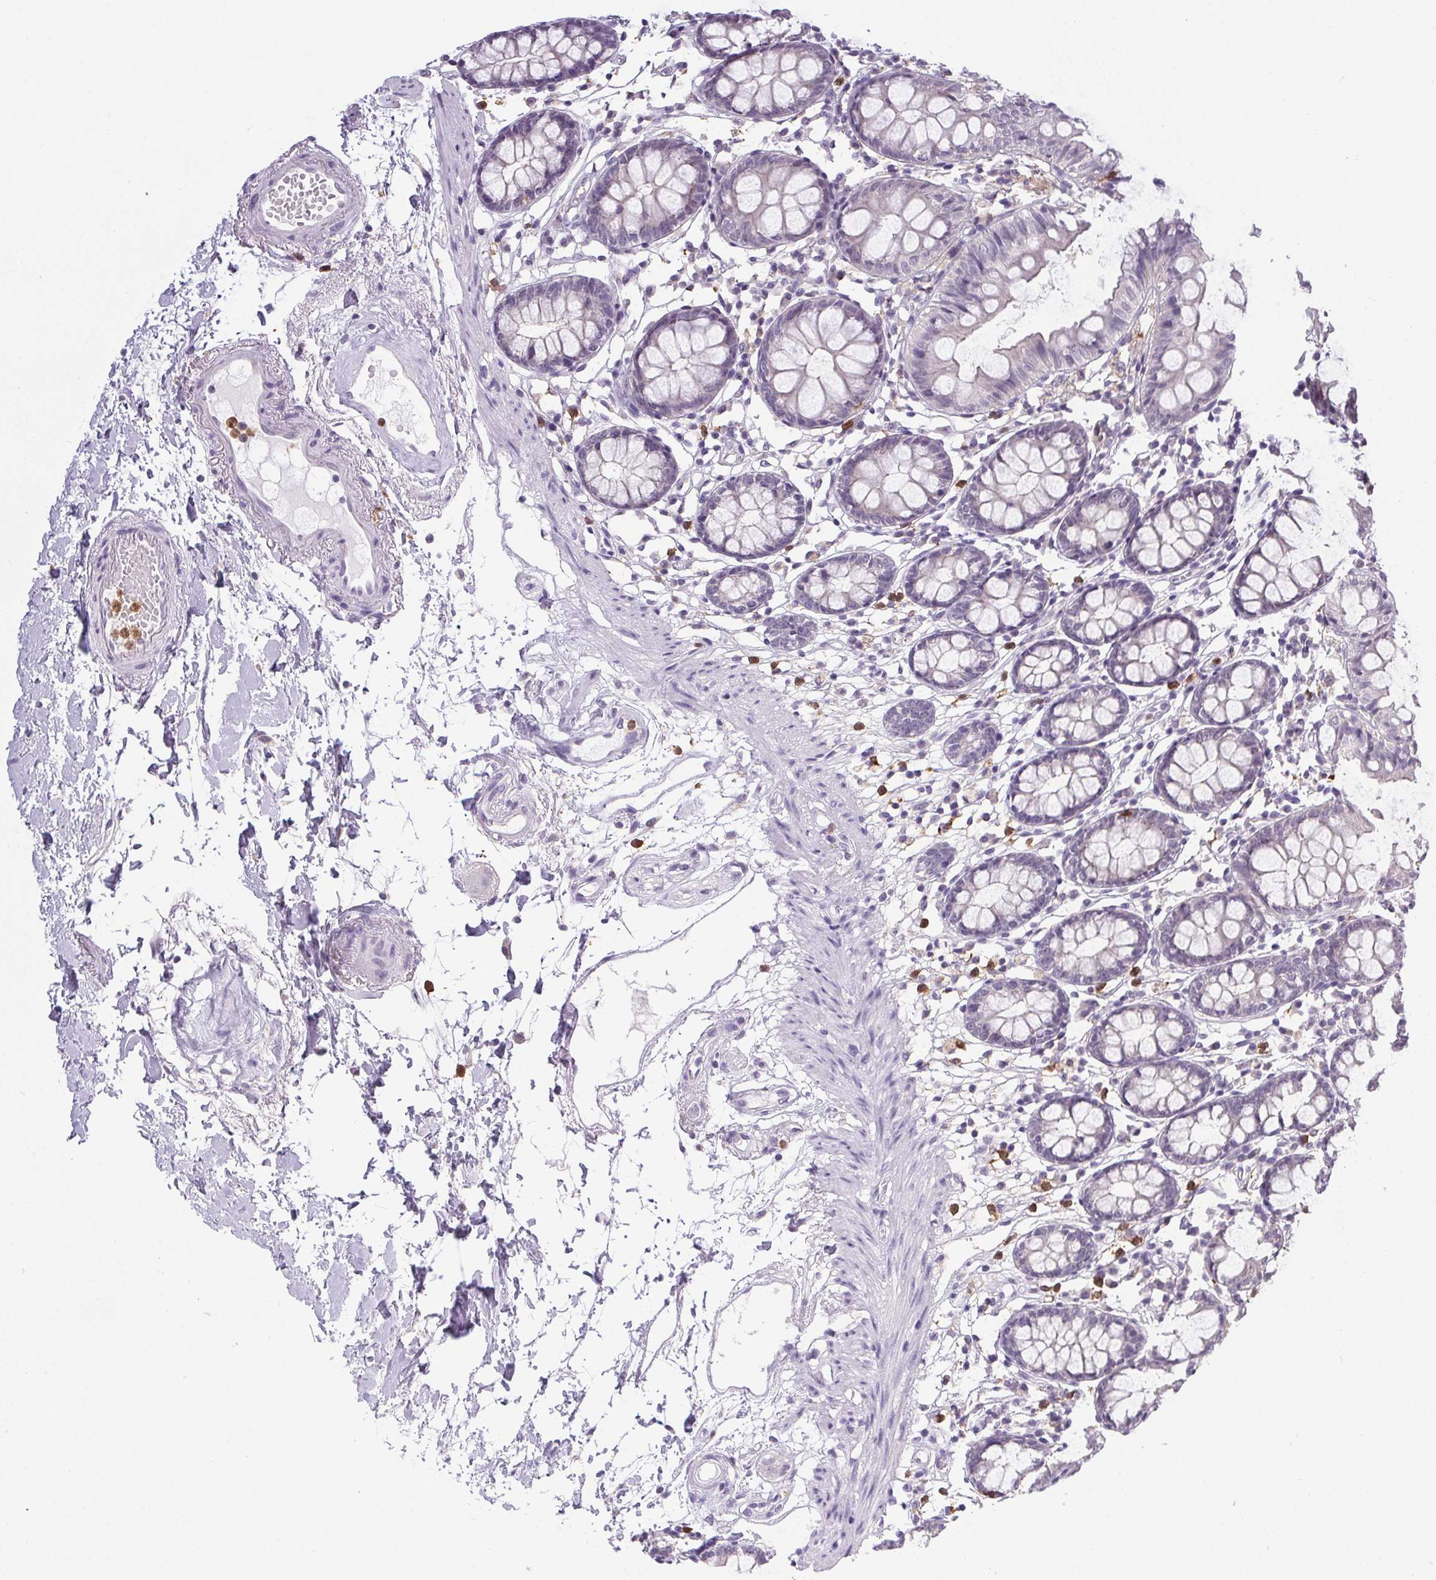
{"staining": {"intensity": "negative", "quantity": "none", "location": "none"}, "tissue": "colon", "cell_type": "Endothelial cells", "image_type": "normal", "snomed": [{"axis": "morphology", "description": "Normal tissue, NOS"}, {"axis": "topography", "description": "Colon"}], "caption": "Immunohistochemistry (IHC) photomicrograph of unremarkable human colon stained for a protein (brown), which demonstrates no positivity in endothelial cells. (DAB (3,3'-diaminobenzidine) immunohistochemistry (IHC) with hematoxylin counter stain).", "gene": "DNAJC5G", "patient": {"sex": "female", "age": 84}}